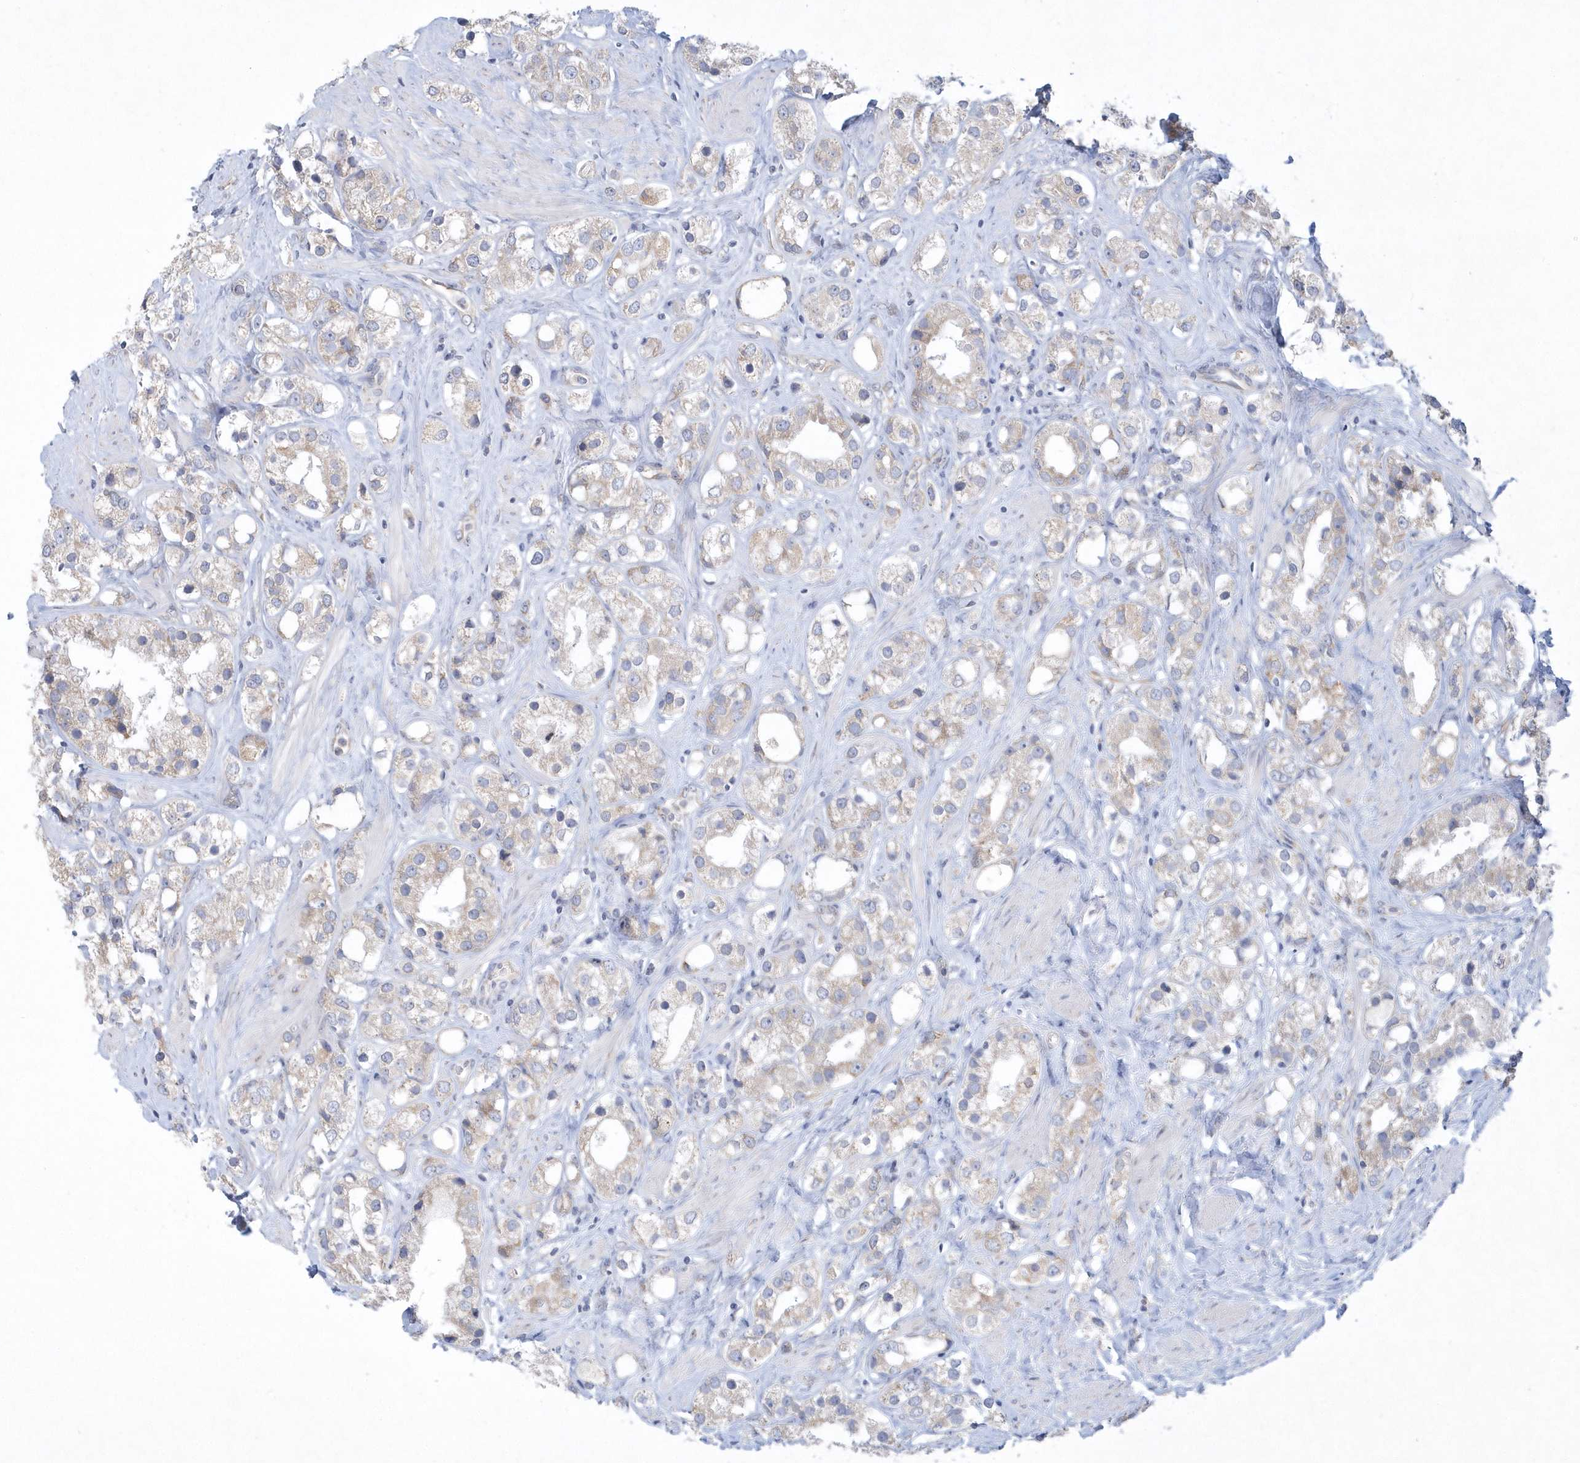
{"staining": {"intensity": "weak", "quantity": "25%-75%", "location": "cytoplasmic/membranous"}, "tissue": "prostate cancer", "cell_type": "Tumor cells", "image_type": "cancer", "snomed": [{"axis": "morphology", "description": "Adenocarcinoma, NOS"}, {"axis": "topography", "description": "Prostate"}], "caption": "Brown immunohistochemical staining in human adenocarcinoma (prostate) shows weak cytoplasmic/membranous expression in approximately 25%-75% of tumor cells.", "gene": "DGAT1", "patient": {"sex": "male", "age": 79}}